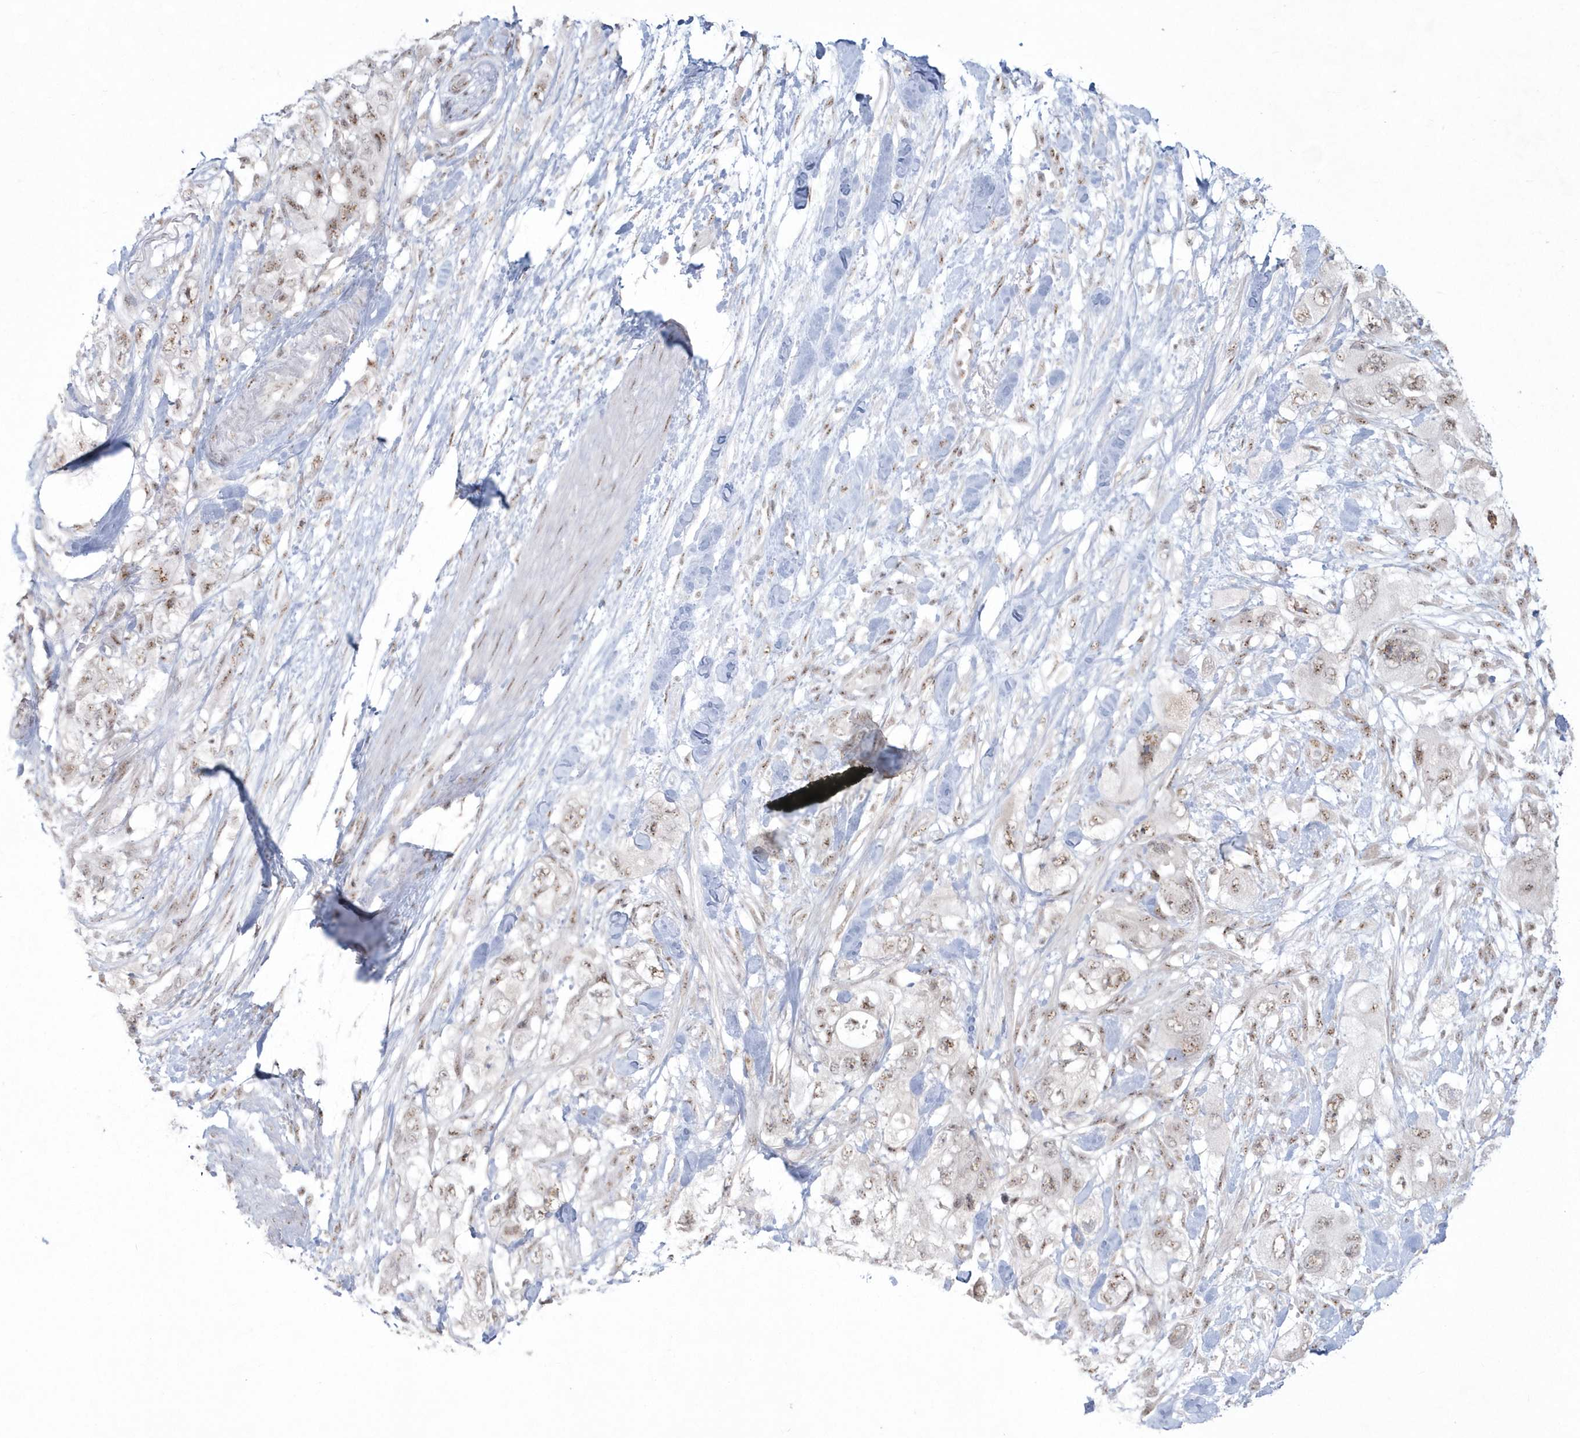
{"staining": {"intensity": "weak", "quantity": ">75%", "location": "nuclear"}, "tissue": "pancreatic cancer", "cell_type": "Tumor cells", "image_type": "cancer", "snomed": [{"axis": "morphology", "description": "Adenocarcinoma, NOS"}, {"axis": "topography", "description": "Pancreas"}], "caption": "An IHC micrograph of tumor tissue is shown. Protein staining in brown shows weak nuclear positivity in pancreatic cancer (adenocarcinoma) within tumor cells. Ihc stains the protein of interest in brown and the nuclei are stained blue.", "gene": "KDM6B", "patient": {"sex": "female", "age": 73}}